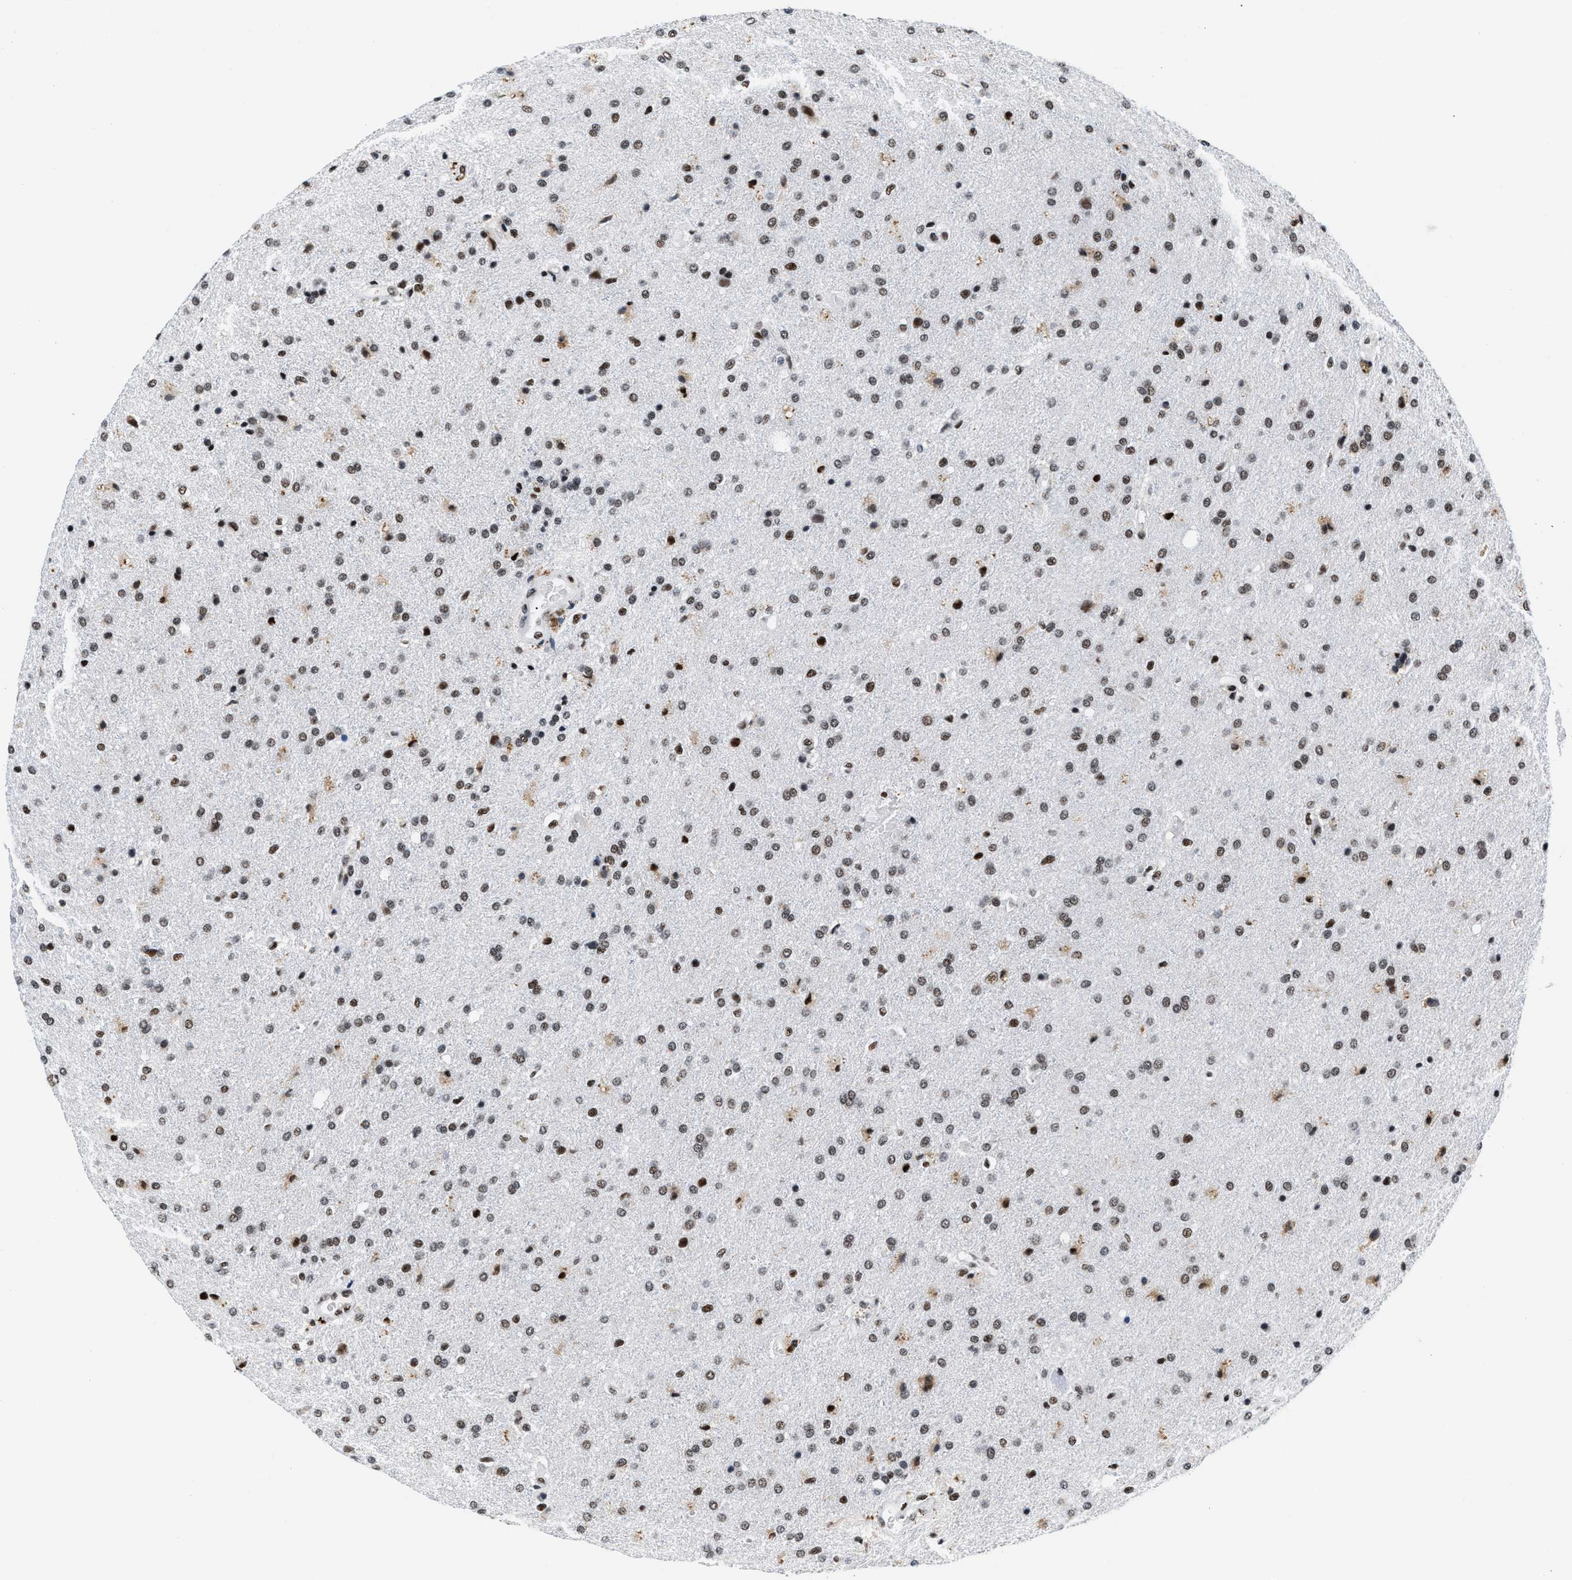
{"staining": {"intensity": "strong", "quantity": ">75%", "location": "nuclear"}, "tissue": "glioma", "cell_type": "Tumor cells", "image_type": "cancer", "snomed": [{"axis": "morphology", "description": "Glioma, malignant, High grade"}, {"axis": "topography", "description": "Brain"}], "caption": "Immunohistochemistry histopathology image of glioma stained for a protein (brown), which exhibits high levels of strong nuclear staining in approximately >75% of tumor cells.", "gene": "RAD50", "patient": {"sex": "male", "age": 72}}